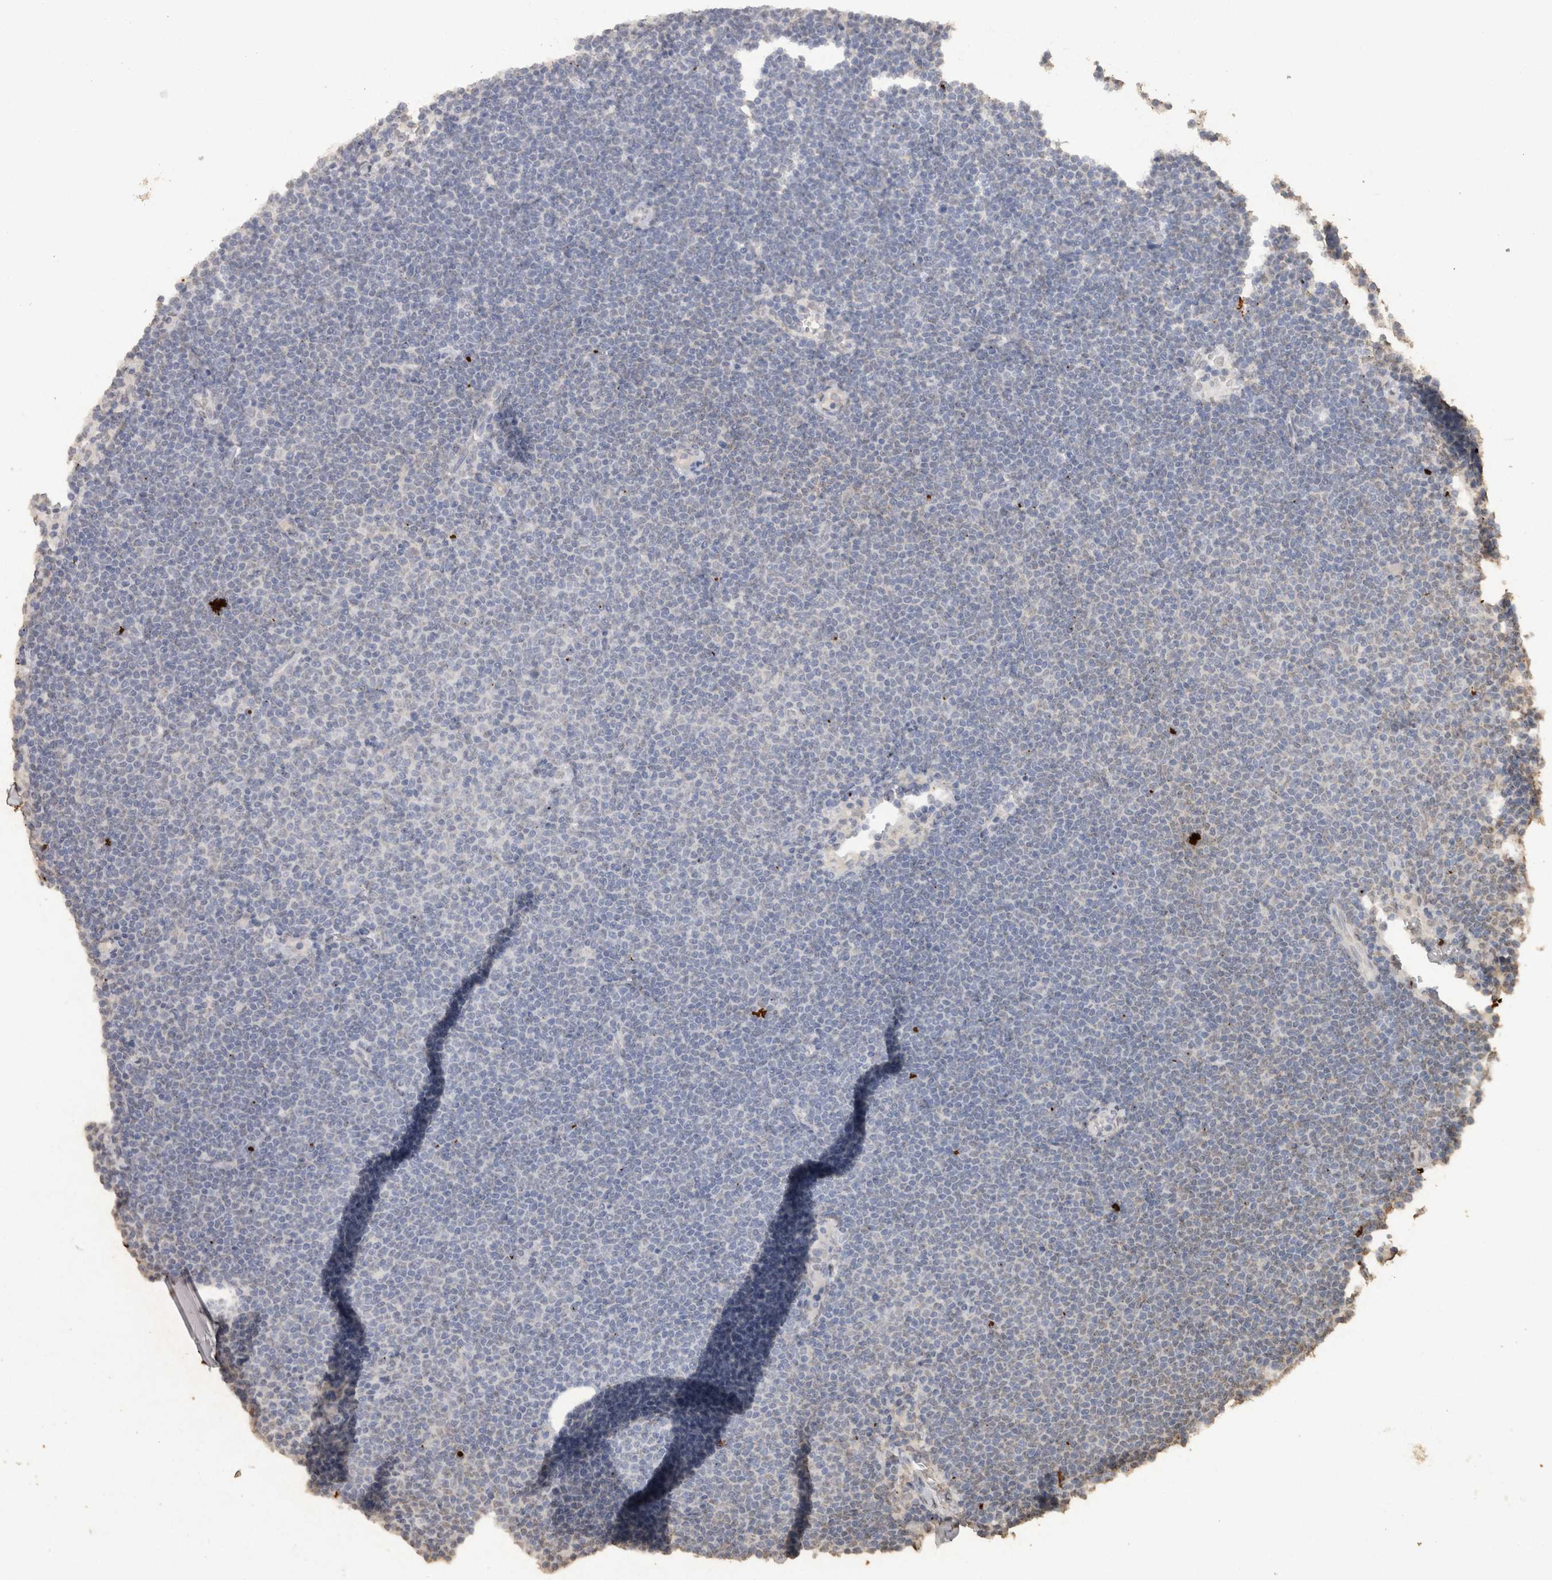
{"staining": {"intensity": "negative", "quantity": "none", "location": "none"}, "tissue": "lymphoma", "cell_type": "Tumor cells", "image_type": "cancer", "snomed": [{"axis": "morphology", "description": "Malignant lymphoma, non-Hodgkin's type, Low grade"}, {"axis": "topography", "description": "Lymph node"}], "caption": "Tumor cells are negative for protein expression in human lymphoma.", "gene": "HAND2", "patient": {"sex": "female", "age": 53}}